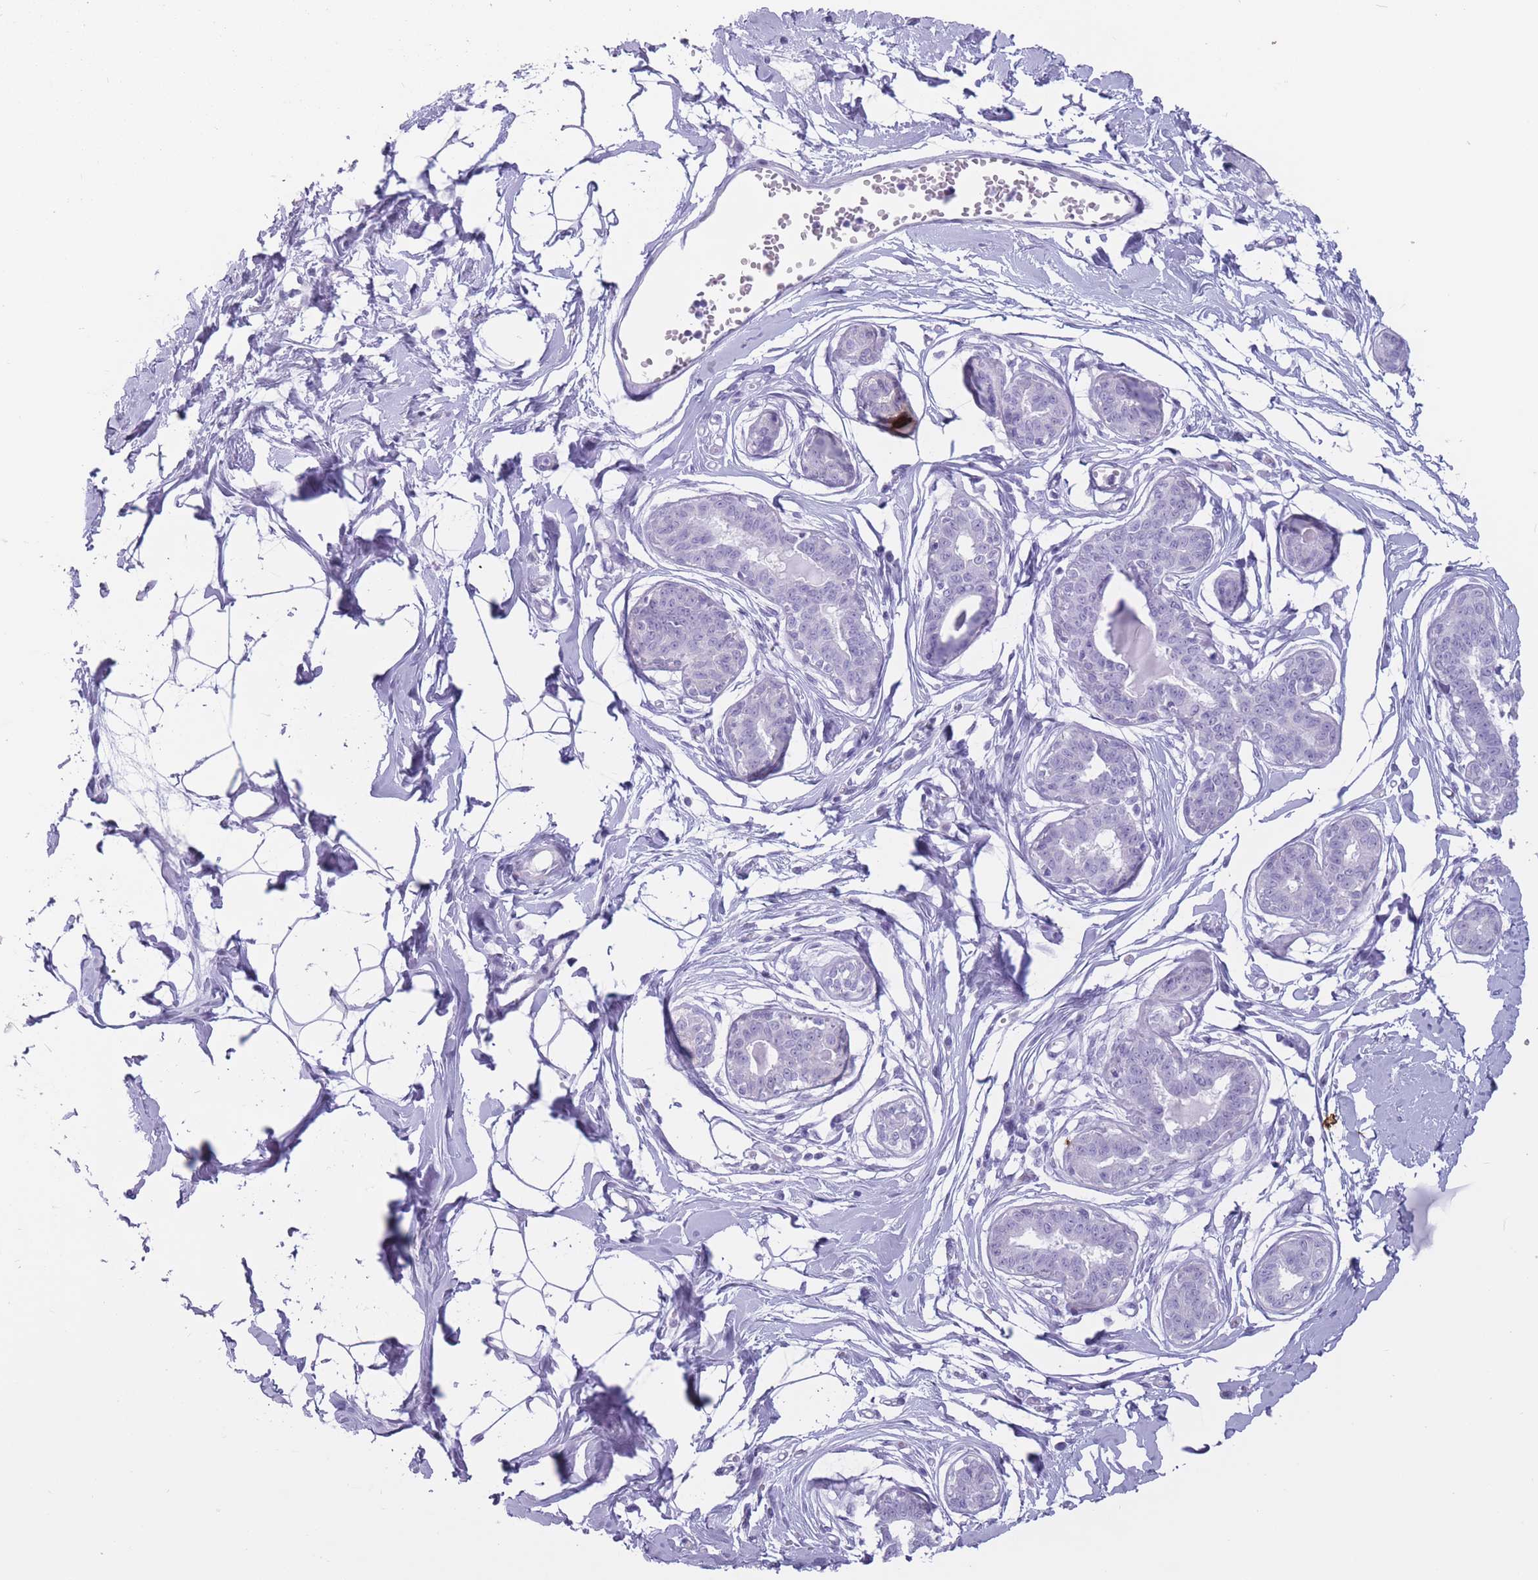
{"staining": {"intensity": "negative", "quantity": "none", "location": "none"}, "tissue": "breast", "cell_type": "Adipocytes", "image_type": "normal", "snomed": [{"axis": "morphology", "description": "Normal tissue, NOS"}, {"axis": "topography", "description": "Breast"}], "caption": "This is an immunohistochemistry (IHC) micrograph of benign breast. There is no staining in adipocytes.", "gene": "PNMA3", "patient": {"sex": "female", "age": 45}}